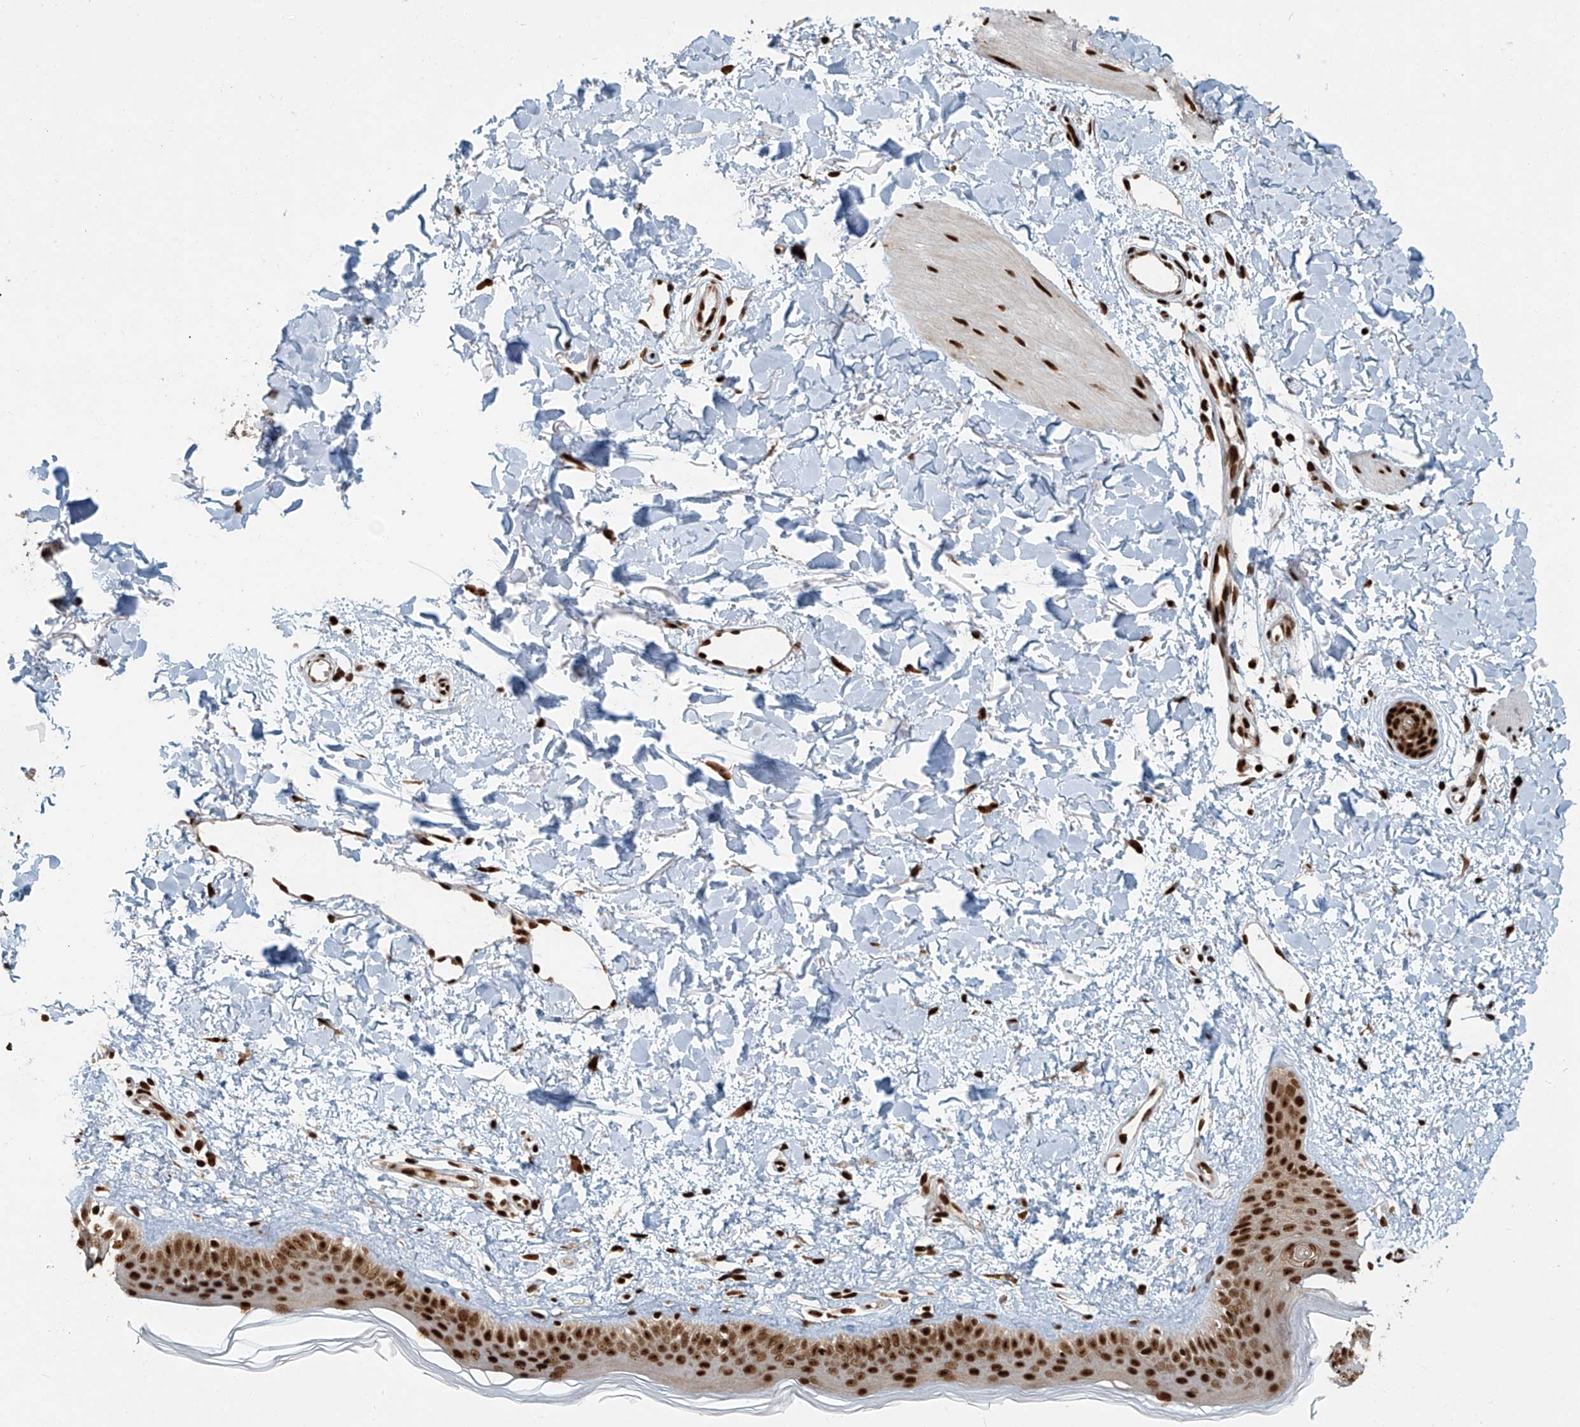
{"staining": {"intensity": "strong", "quantity": ">75%", "location": "nuclear"}, "tissue": "skin", "cell_type": "Fibroblasts", "image_type": "normal", "snomed": [{"axis": "morphology", "description": "Normal tissue, NOS"}, {"axis": "topography", "description": "Skin"}], "caption": "Skin stained for a protein exhibits strong nuclear positivity in fibroblasts. (DAB IHC with brightfield microscopy, high magnification).", "gene": "FAM193B", "patient": {"sex": "female", "age": 58}}